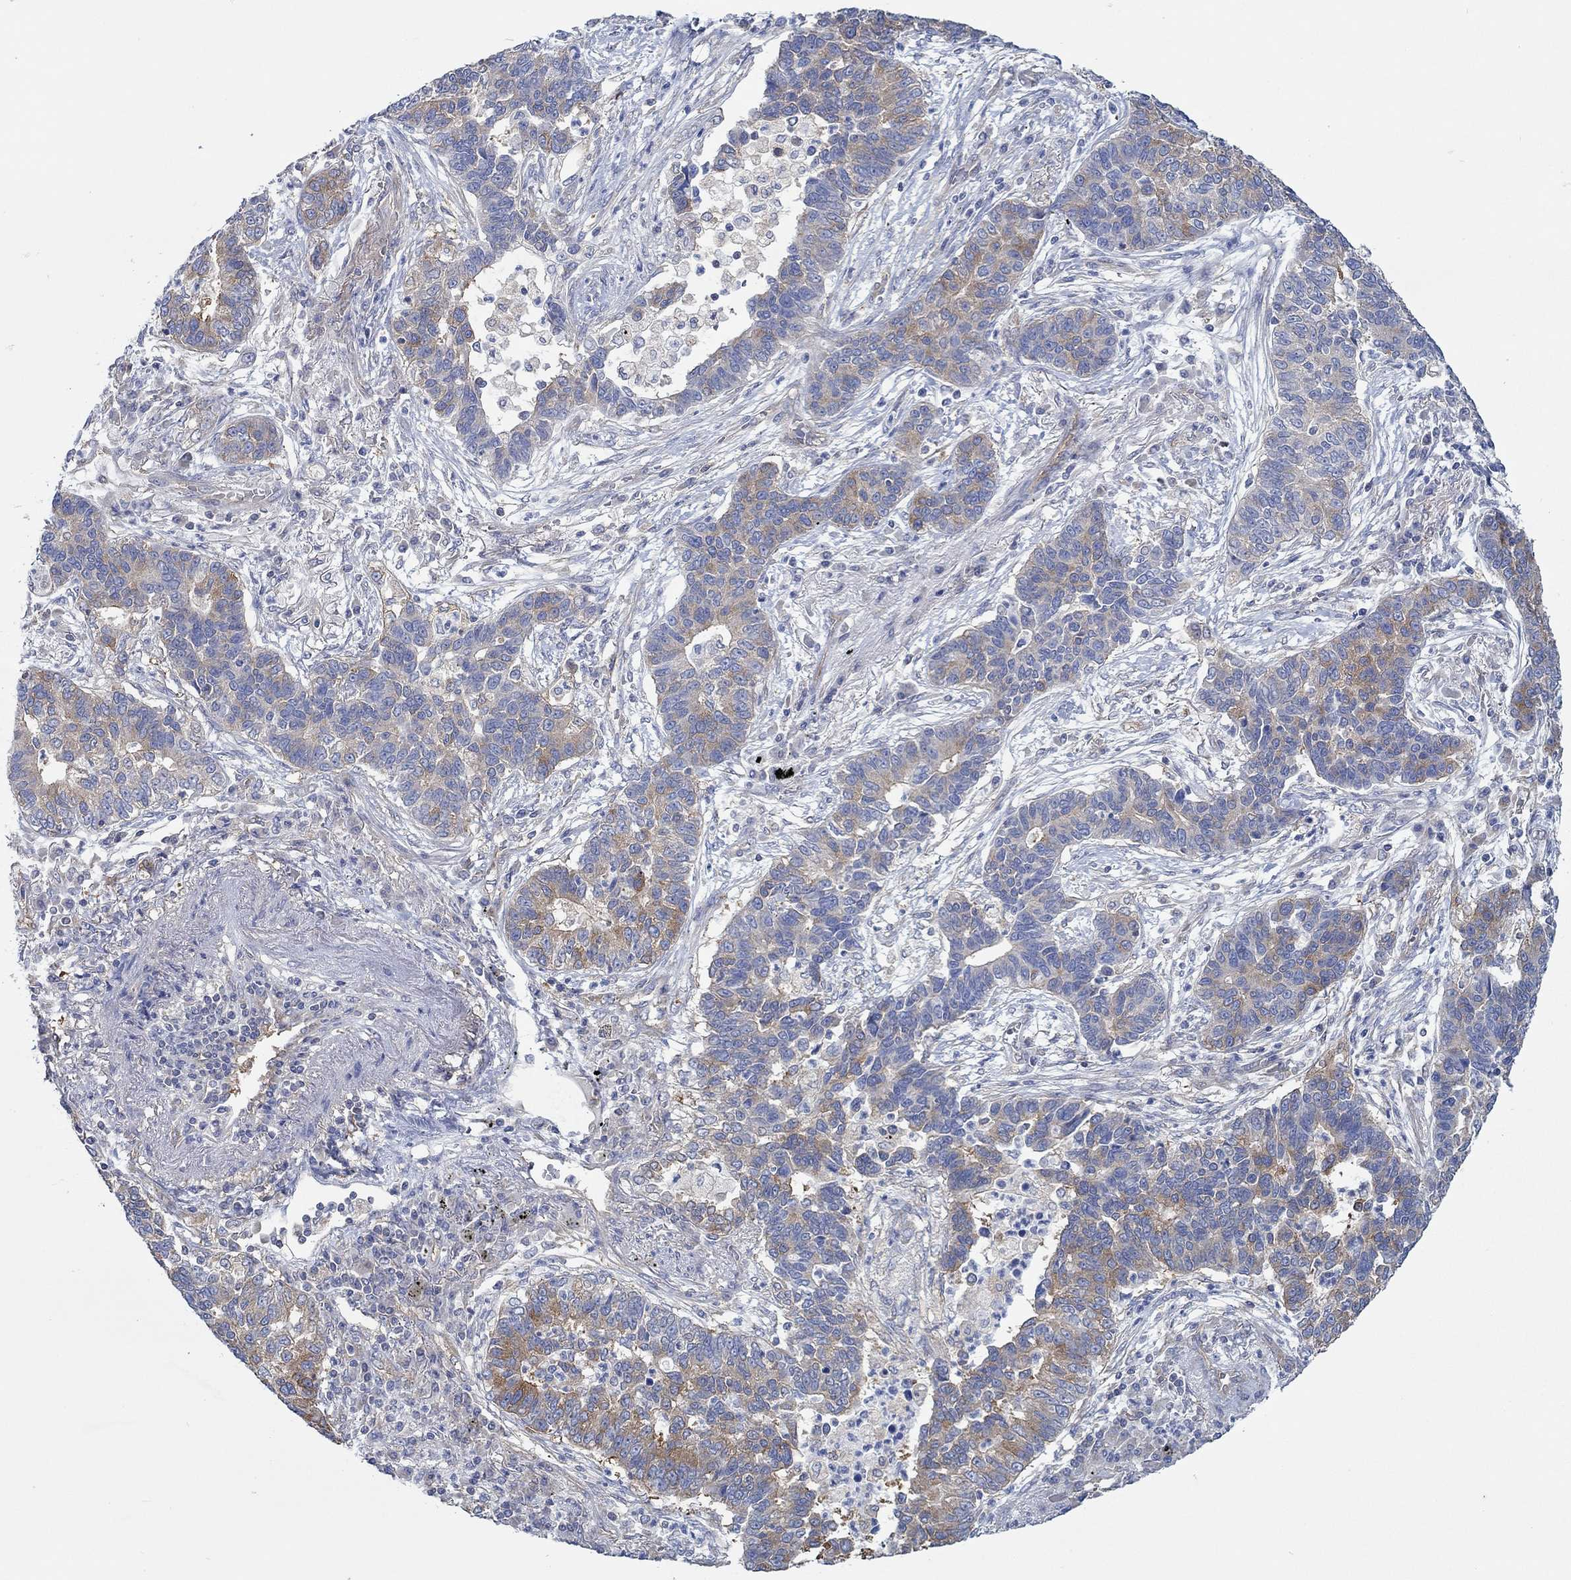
{"staining": {"intensity": "moderate", "quantity": "25%-75%", "location": "cytoplasmic/membranous"}, "tissue": "lung cancer", "cell_type": "Tumor cells", "image_type": "cancer", "snomed": [{"axis": "morphology", "description": "Adenocarcinoma, NOS"}, {"axis": "topography", "description": "Lung"}], "caption": "A brown stain highlights moderate cytoplasmic/membranous expression of a protein in human adenocarcinoma (lung) tumor cells.", "gene": "SPAG9", "patient": {"sex": "female", "age": 57}}